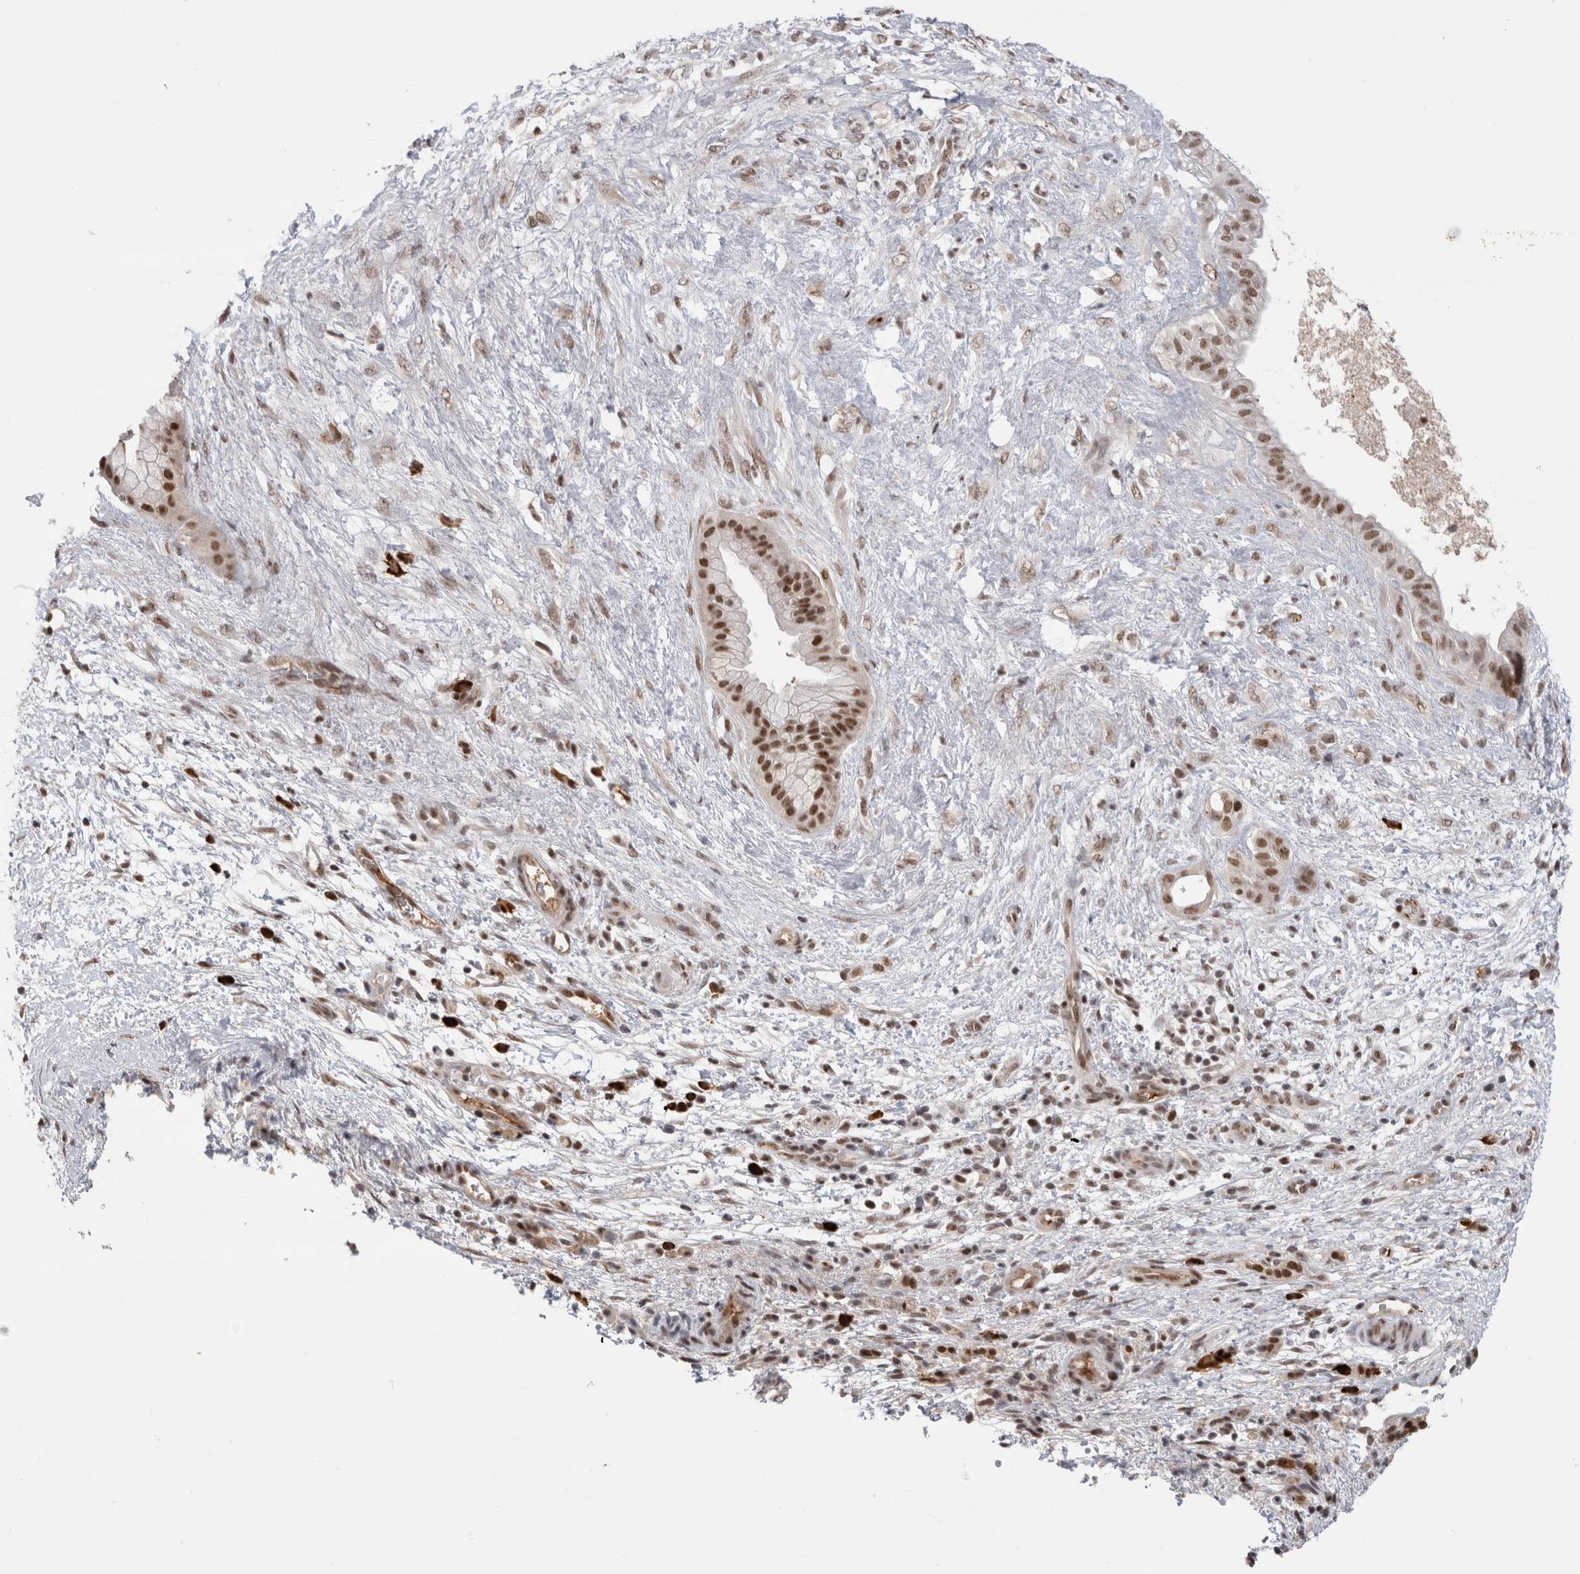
{"staining": {"intensity": "strong", "quantity": ">75%", "location": "nuclear"}, "tissue": "pancreatic cancer", "cell_type": "Tumor cells", "image_type": "cancer", "snomed": [{"axis": "morphology", "description": "Adenocarcinoma, NOS"}, {"axis": "topography", "description": "Pancreas"}], "caption": "IHC of human pancreatic adenocarcinoma reveals high levels of strong nuclear positivity in about >75% of tumor cells. Using DAB (brown) and hematoxylin (blue) stains, captured at high magnification using brightfield microscopy.", "gene": "ZNF24", "patient": {"sex": "female", "age": 78}}